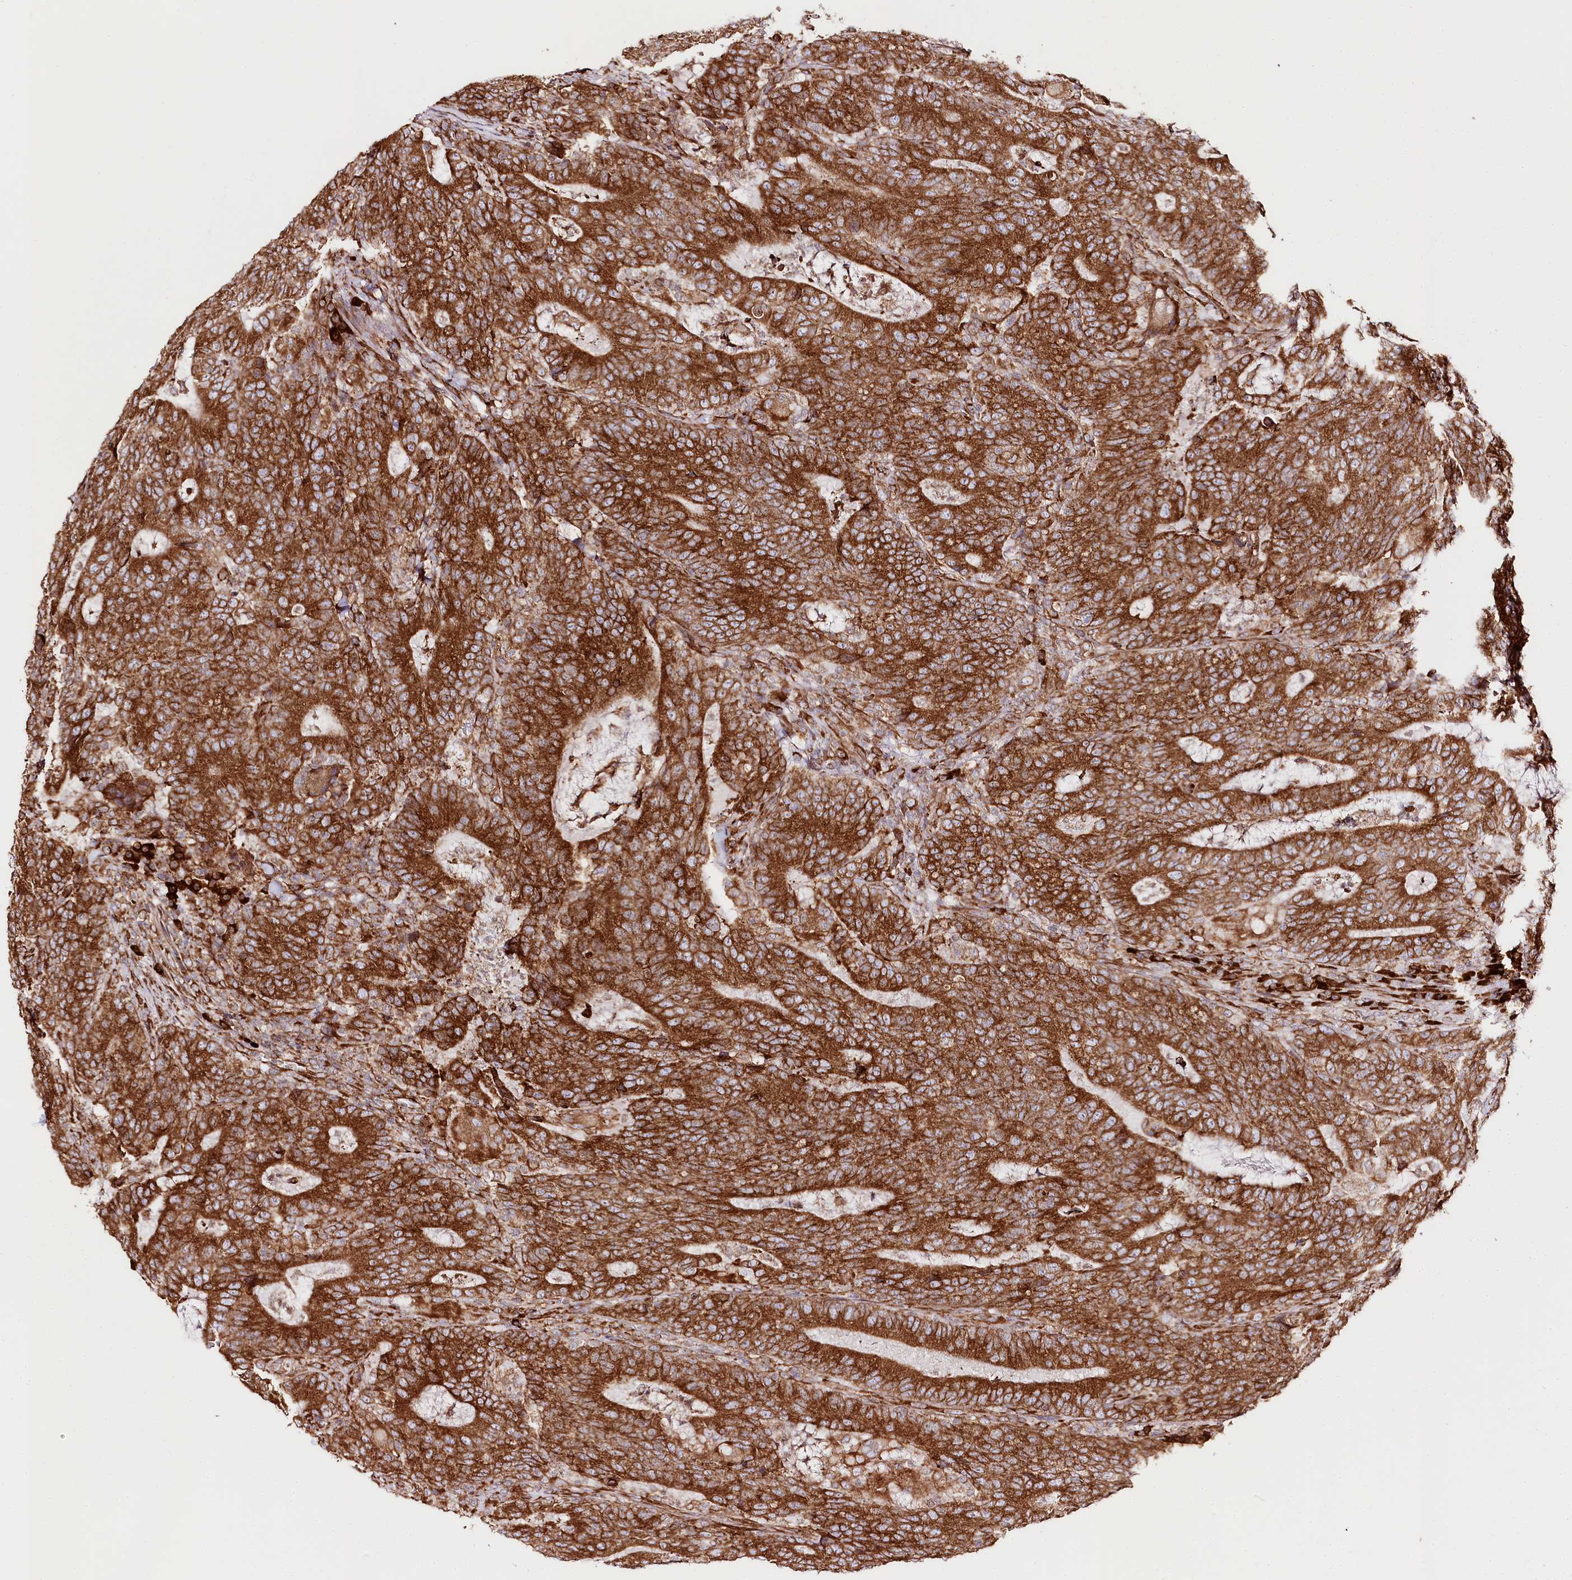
{"staining": {"intensity": "strong", "quantity": ">75%", "location": "cytoplasmic/membranous"}, "tissue": "colorectal cancer", "cell_type": "Tumor cells", "image_type": "cancer", "snomed": [{"axis": "morphology", "description": "Normal tissue, NOS"}, {"axis": "morphology", "description": "Adenocarcinoma, NOS"}, {"axis": "topography", "description": "Colon"}], "caption": "Immunohistochemical staining of adenocarcinoma (colorectal) shows high levels of strong cytoplasmic/membranous protein expression in about >75% of tumor cells. The protein is stained brown, and the nuclei are stained in blue (DAB IHC with brightfield microscopy, high magnification).", "gene": "CNPY2", "patient": {"sex": "female", "age": 75}}